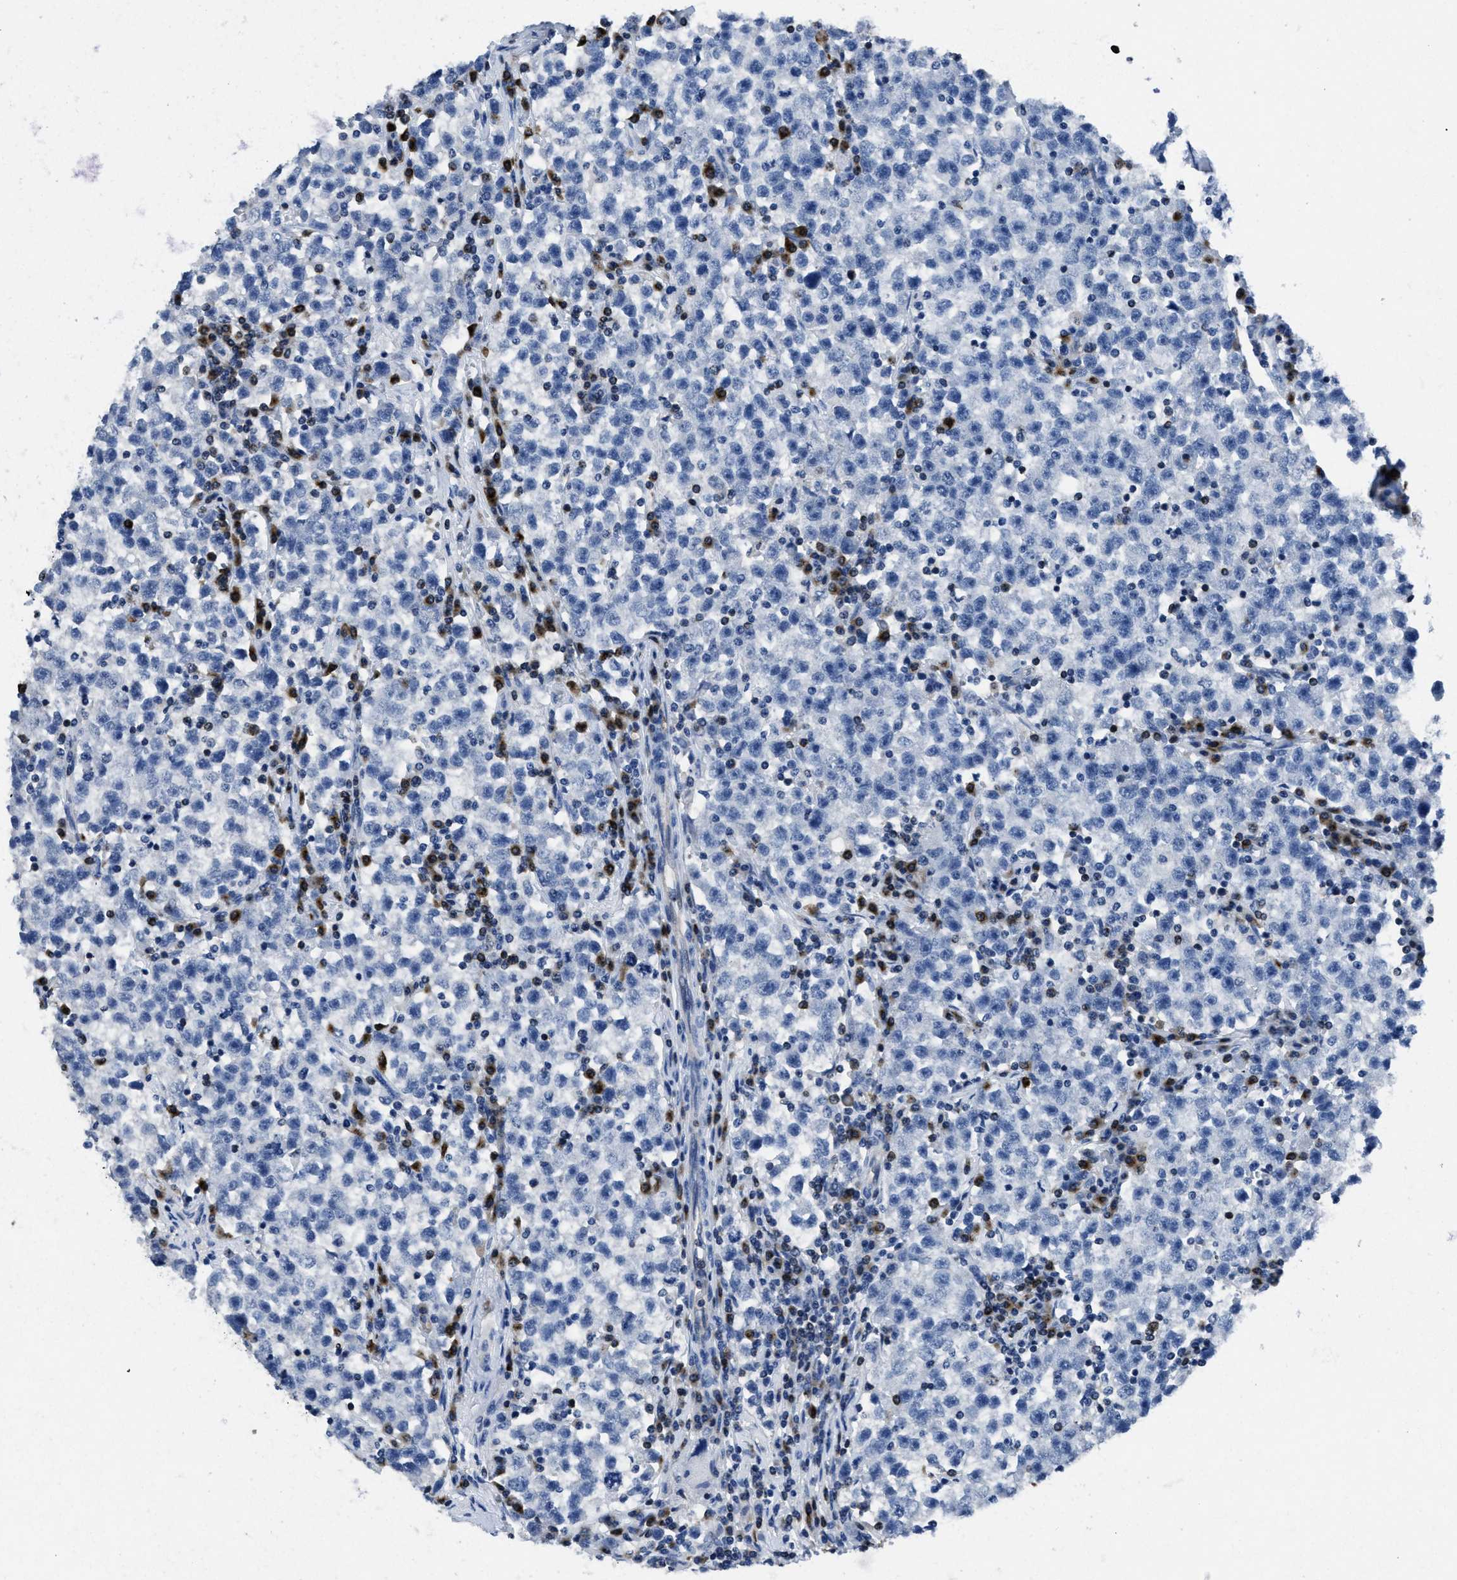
{"staining": {"intensity": "negative", "quantity": "none", "location": "none"}, "tissue": "testis cancer", "cell_type": "Tumor cells", "image_type": "cancer", "snomed": [{"axis": "morphology", "description": "Seminoma, NOS"}, {"axis": "topography", "description": "Testis"}], "caption": "Micrograph shows no significant protein expression in tumor cells of testis seminoma.", "gene": "ITGA3", "patient": {"sex": "male", "age": 22}}